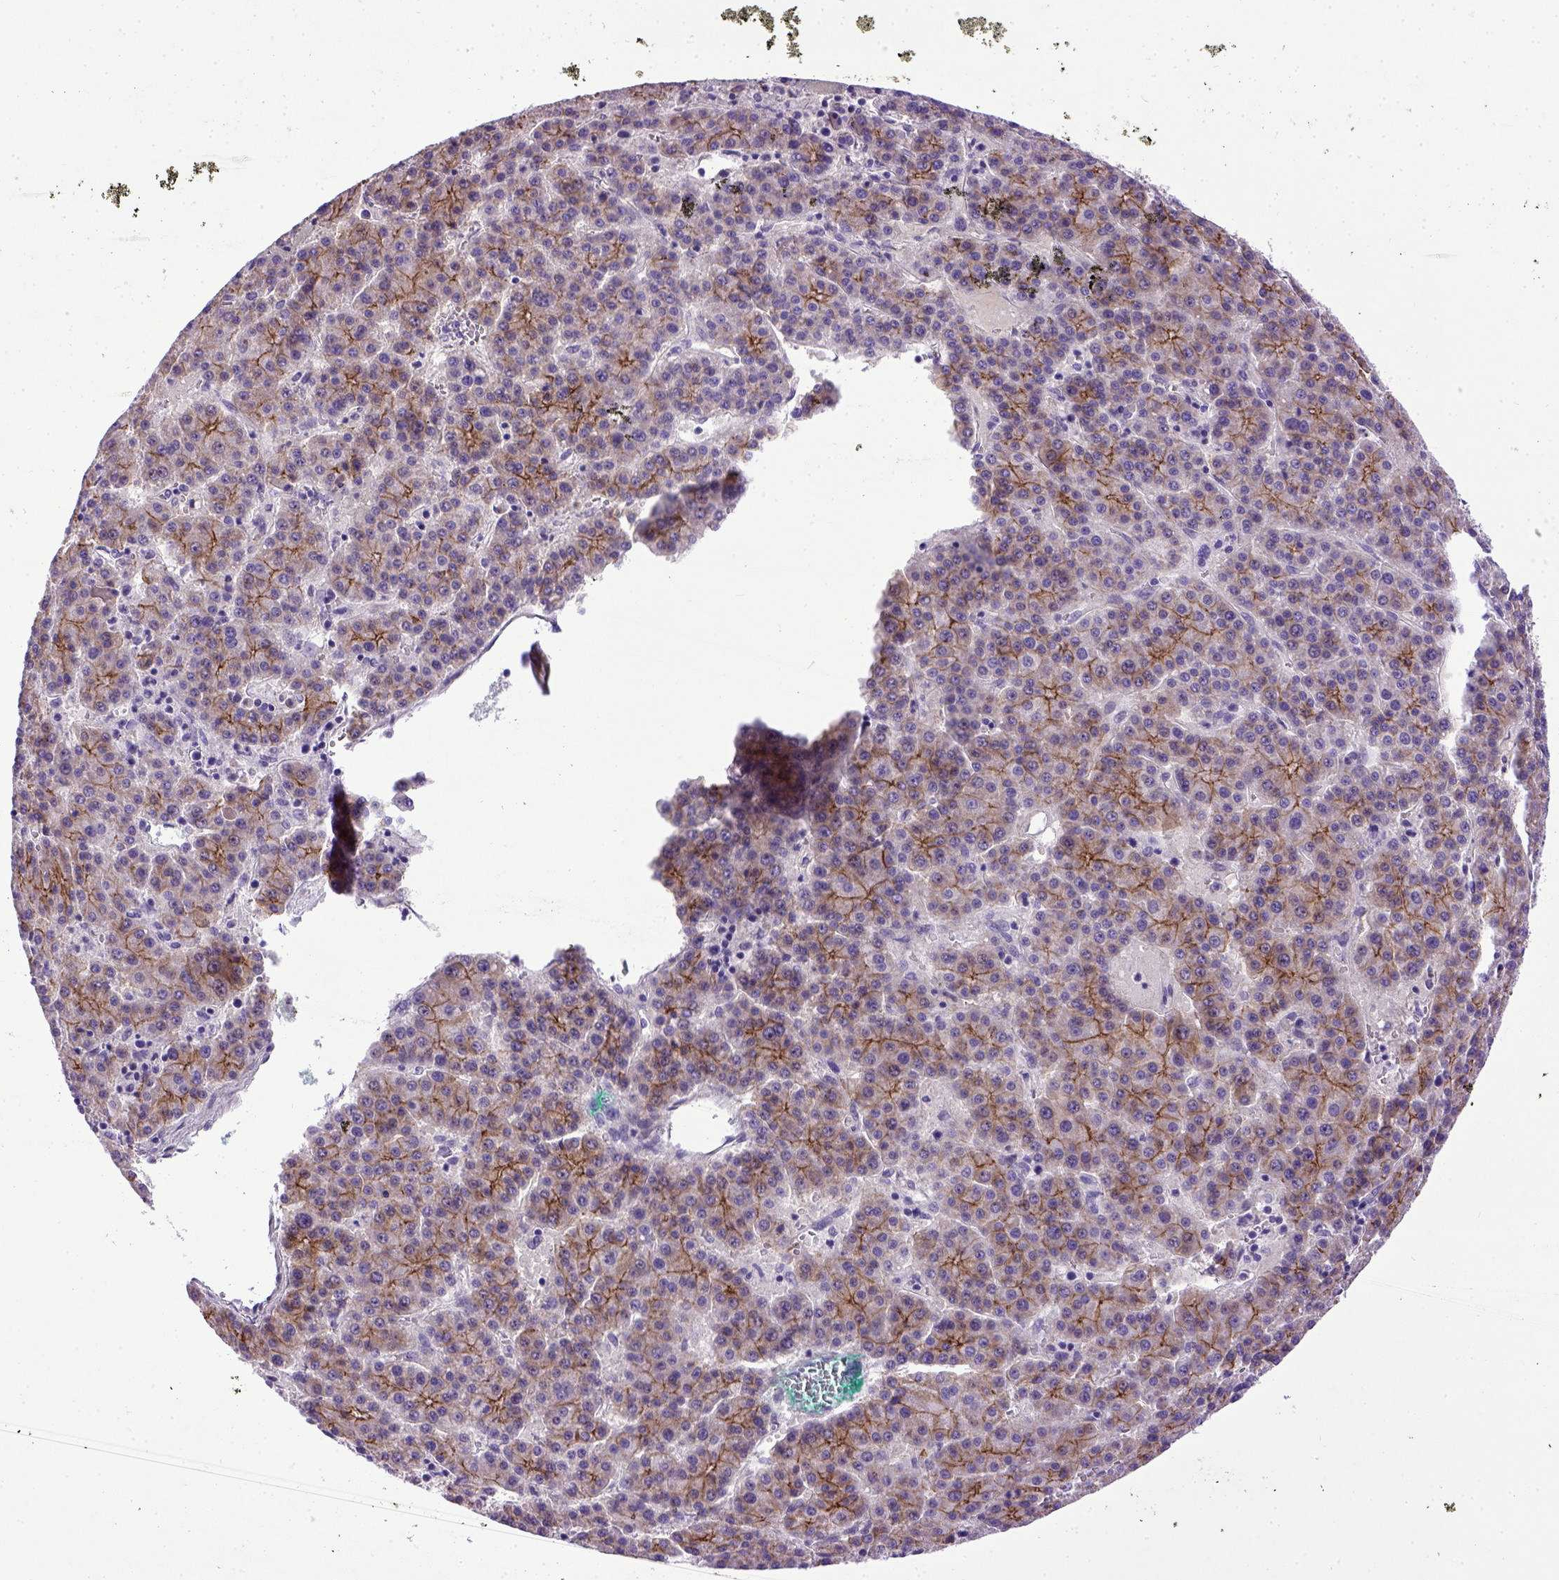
{"staining": {"intensity": "moderate", "quantity": "25%-75%", "location": "cytoplasmic/membranous"}, "tissue": "liver cancer", "cell_type": "Tumor cells", "image_type": "cancer", "snomed": [{"axis": "morphology", "description": "Carcinoma, Hepatocellular, NOS"}, {"axis": "topography", "description": "Liver"}], "caption": "Approximately 25%-75% of tumor cells in hepatocellular carcinoma (liver) exhibit moderate cytoplasmic/membranous protein expression as visualized by brown immunohistochemical staining.", "gene": "CDH1", "patient": {"sex": "female", "age": 58}}